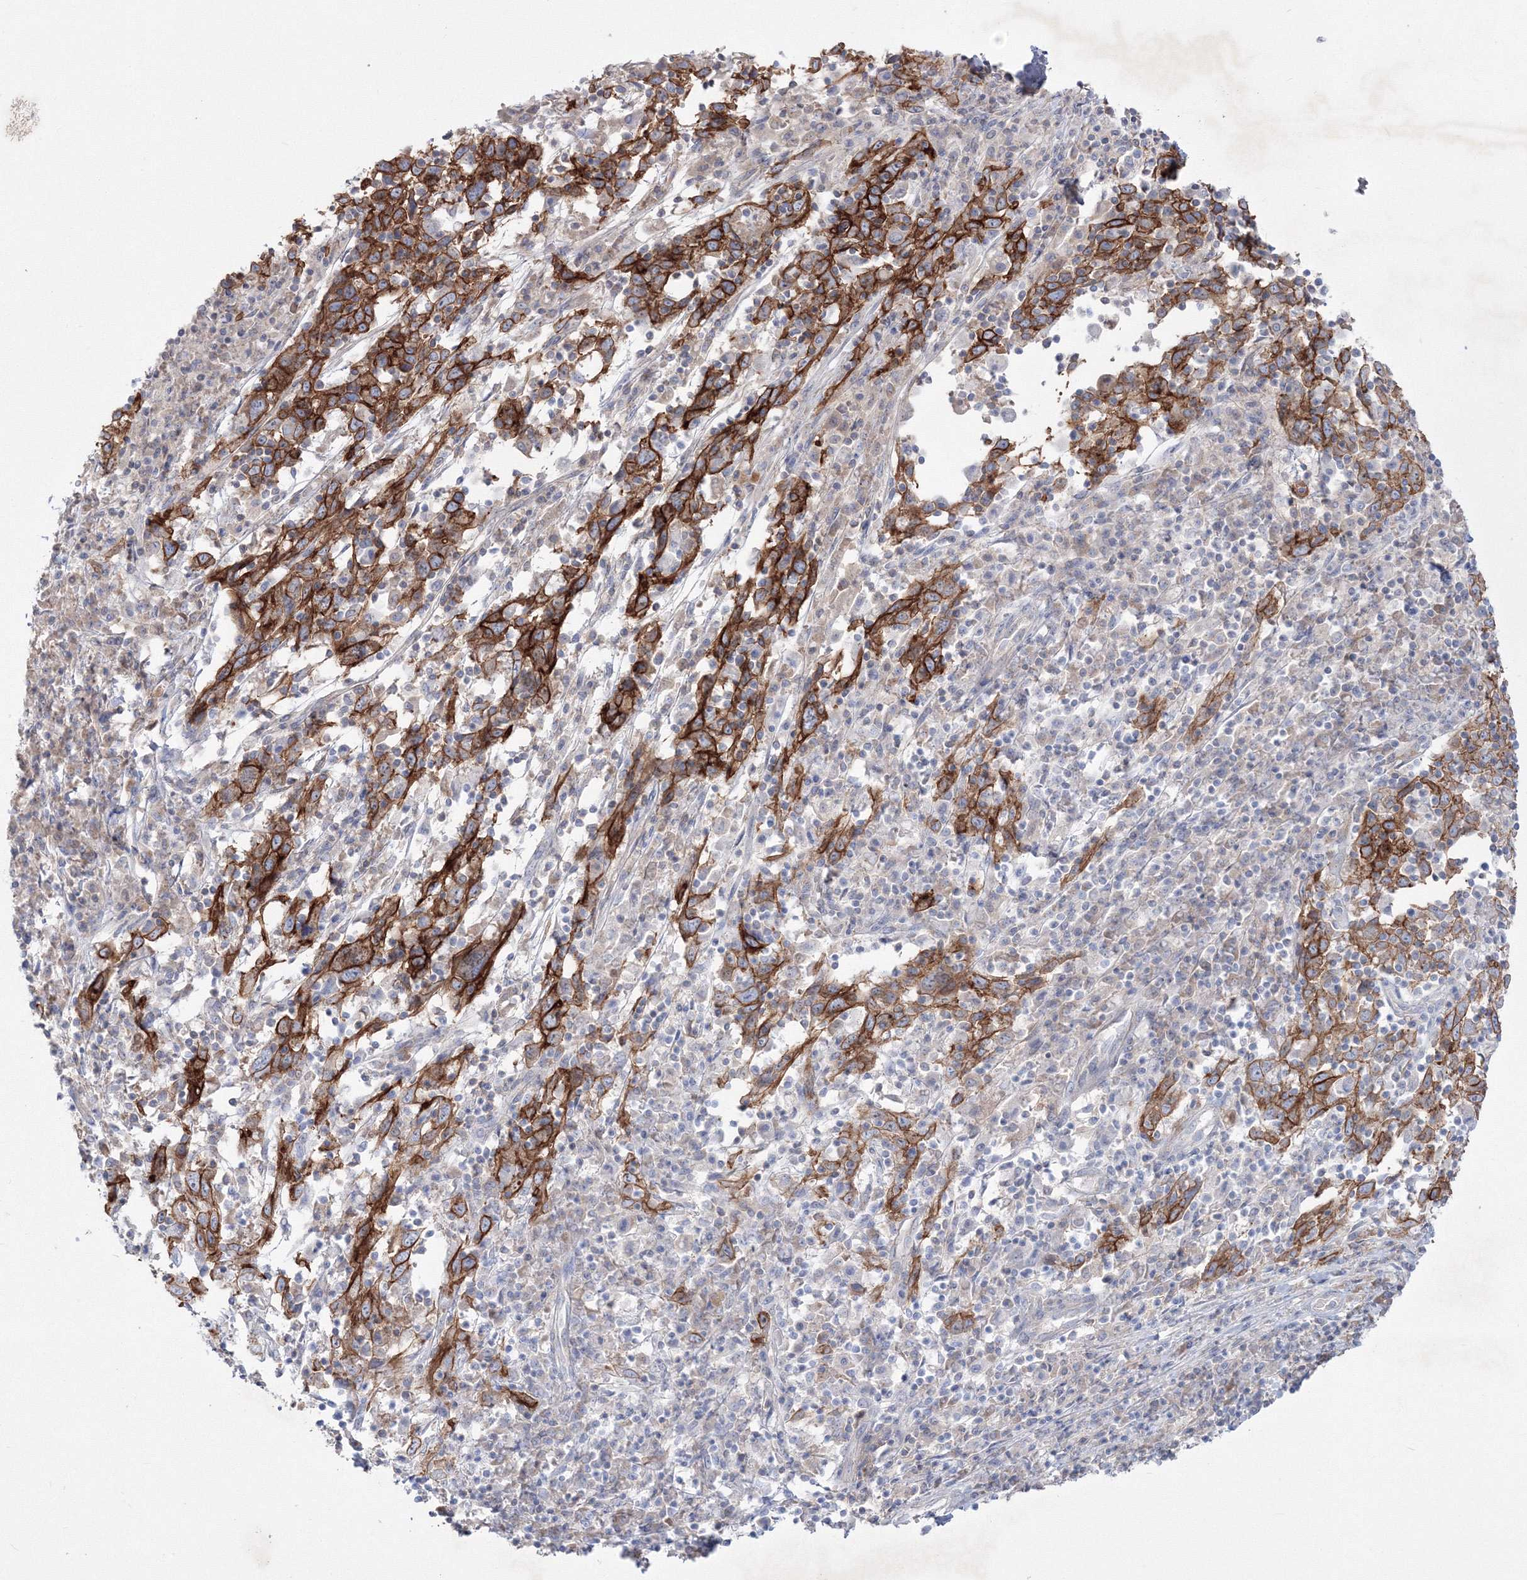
{"staining": {"intensity": "strong", "quantity": ">75%", "location": "cytoplasmic/membranous"}, "tissue": "cervical cancer", "cell_type": "Tumor cells", "image_type": "cancer", "snomed": [{"axis": "morphology", "description": "Squamous cell carcinoma, NOS"}, {"axis": "topography", "description": "Cervix"}], "caption": "Strong cytoplasmic/membranous expression for a protein is seen in approximately >75% of tumor cells of cervical squamous cell carcinoma using immunohistochemistry (IHC).", "gene": "TMEM139", "patient": {"sex": "female", "age": 46}}